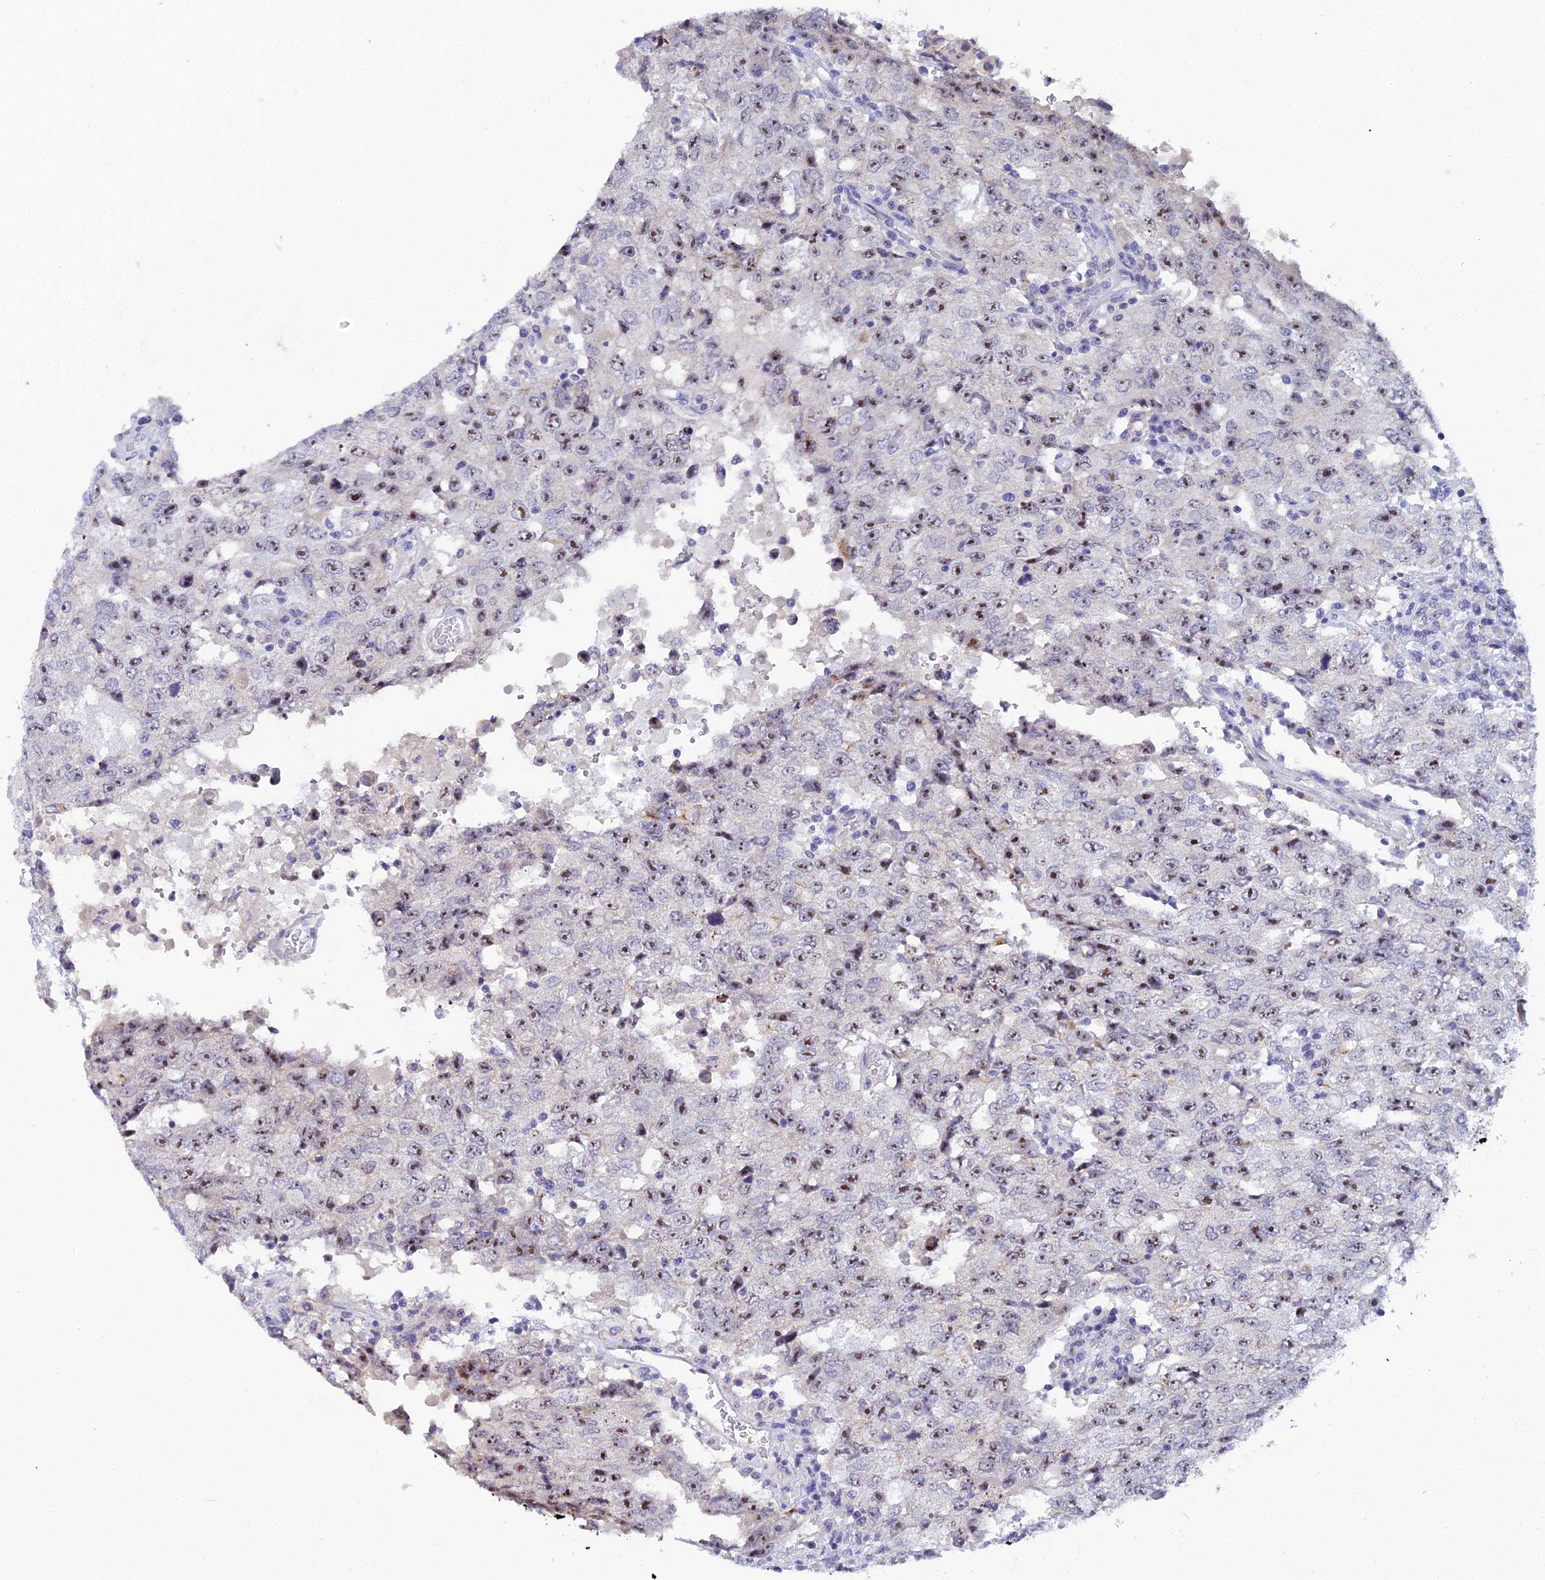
{"staining": {"intensity": "moderate", "quantity": ">75%", "location": "nuclear"}, "tissue": "testis cancer", "cell_type": "Tumor cells", "image_type": "cancer", "snomed": [{"axis": "morphology", "description": "Carcinoma, Embryonal, NOS"}, {"axis": "topography", "description": "Testis"}], "caption": "The photomicrograph reveals staining of embryonal carcinoma (testis), revealing moderate nuclear protein expression (brown color) within tumor cells.", "gene": "PLPP4", "patient": {"sex": "male", "age": 26}}